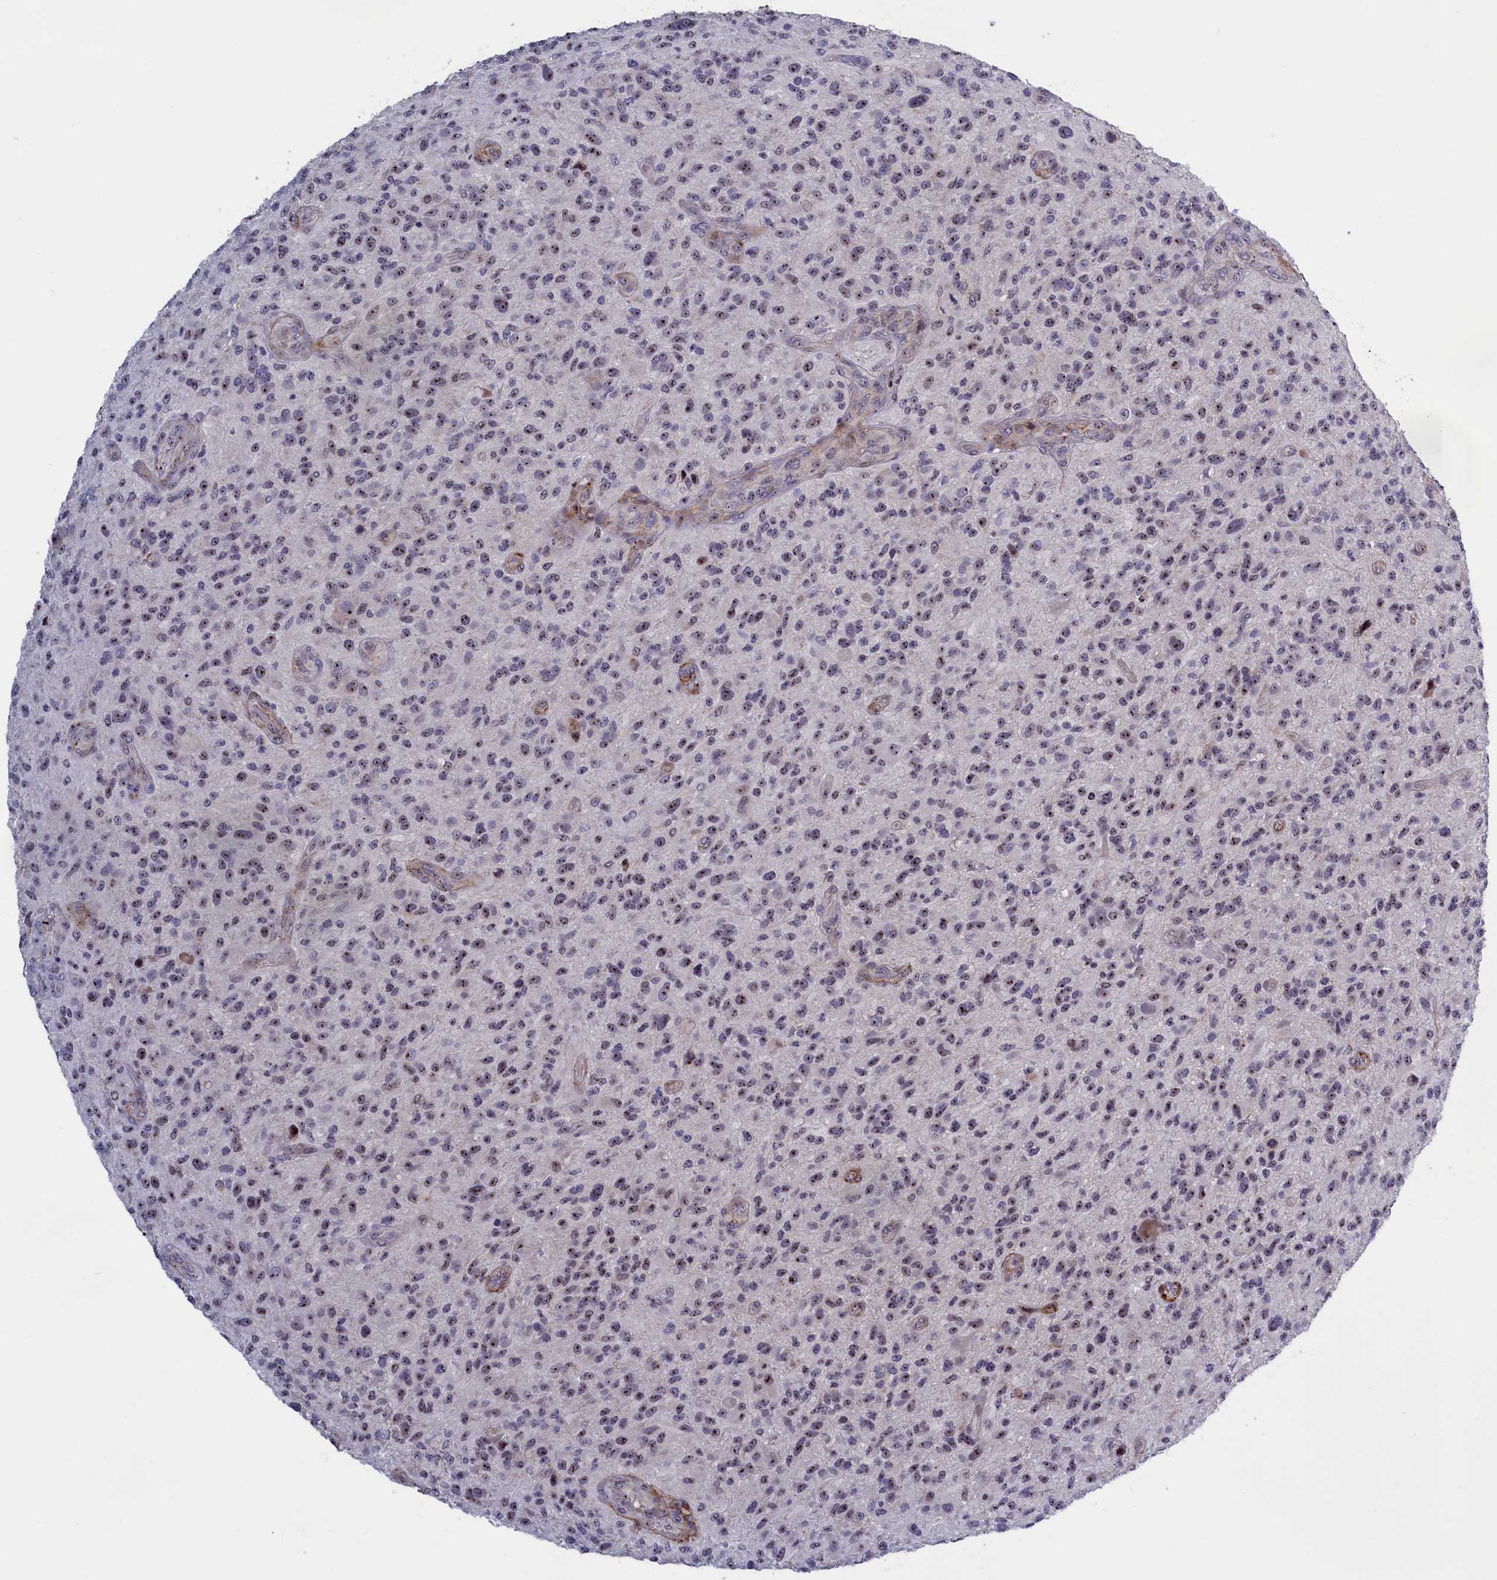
{"staining": {"intensity": "moderate", "quantity": "25%-75%", "location": "nuclear"}, "tissue": "glioma", "cell_type": "Tumor cells", "image_type": "cancer", "snomed": [{"axis": "morphology", "description": "Glioma, malignant, High grade"}, {"axis": "topography", "description": "Brain"}], "caption": "A histopathology image of human malignant high-grade glioma stained for a protein demonstrates moderate nuclear brown staining in tumor cells.", "gene": "PPAN", "patient": {"sex": "male", "age": 47}}